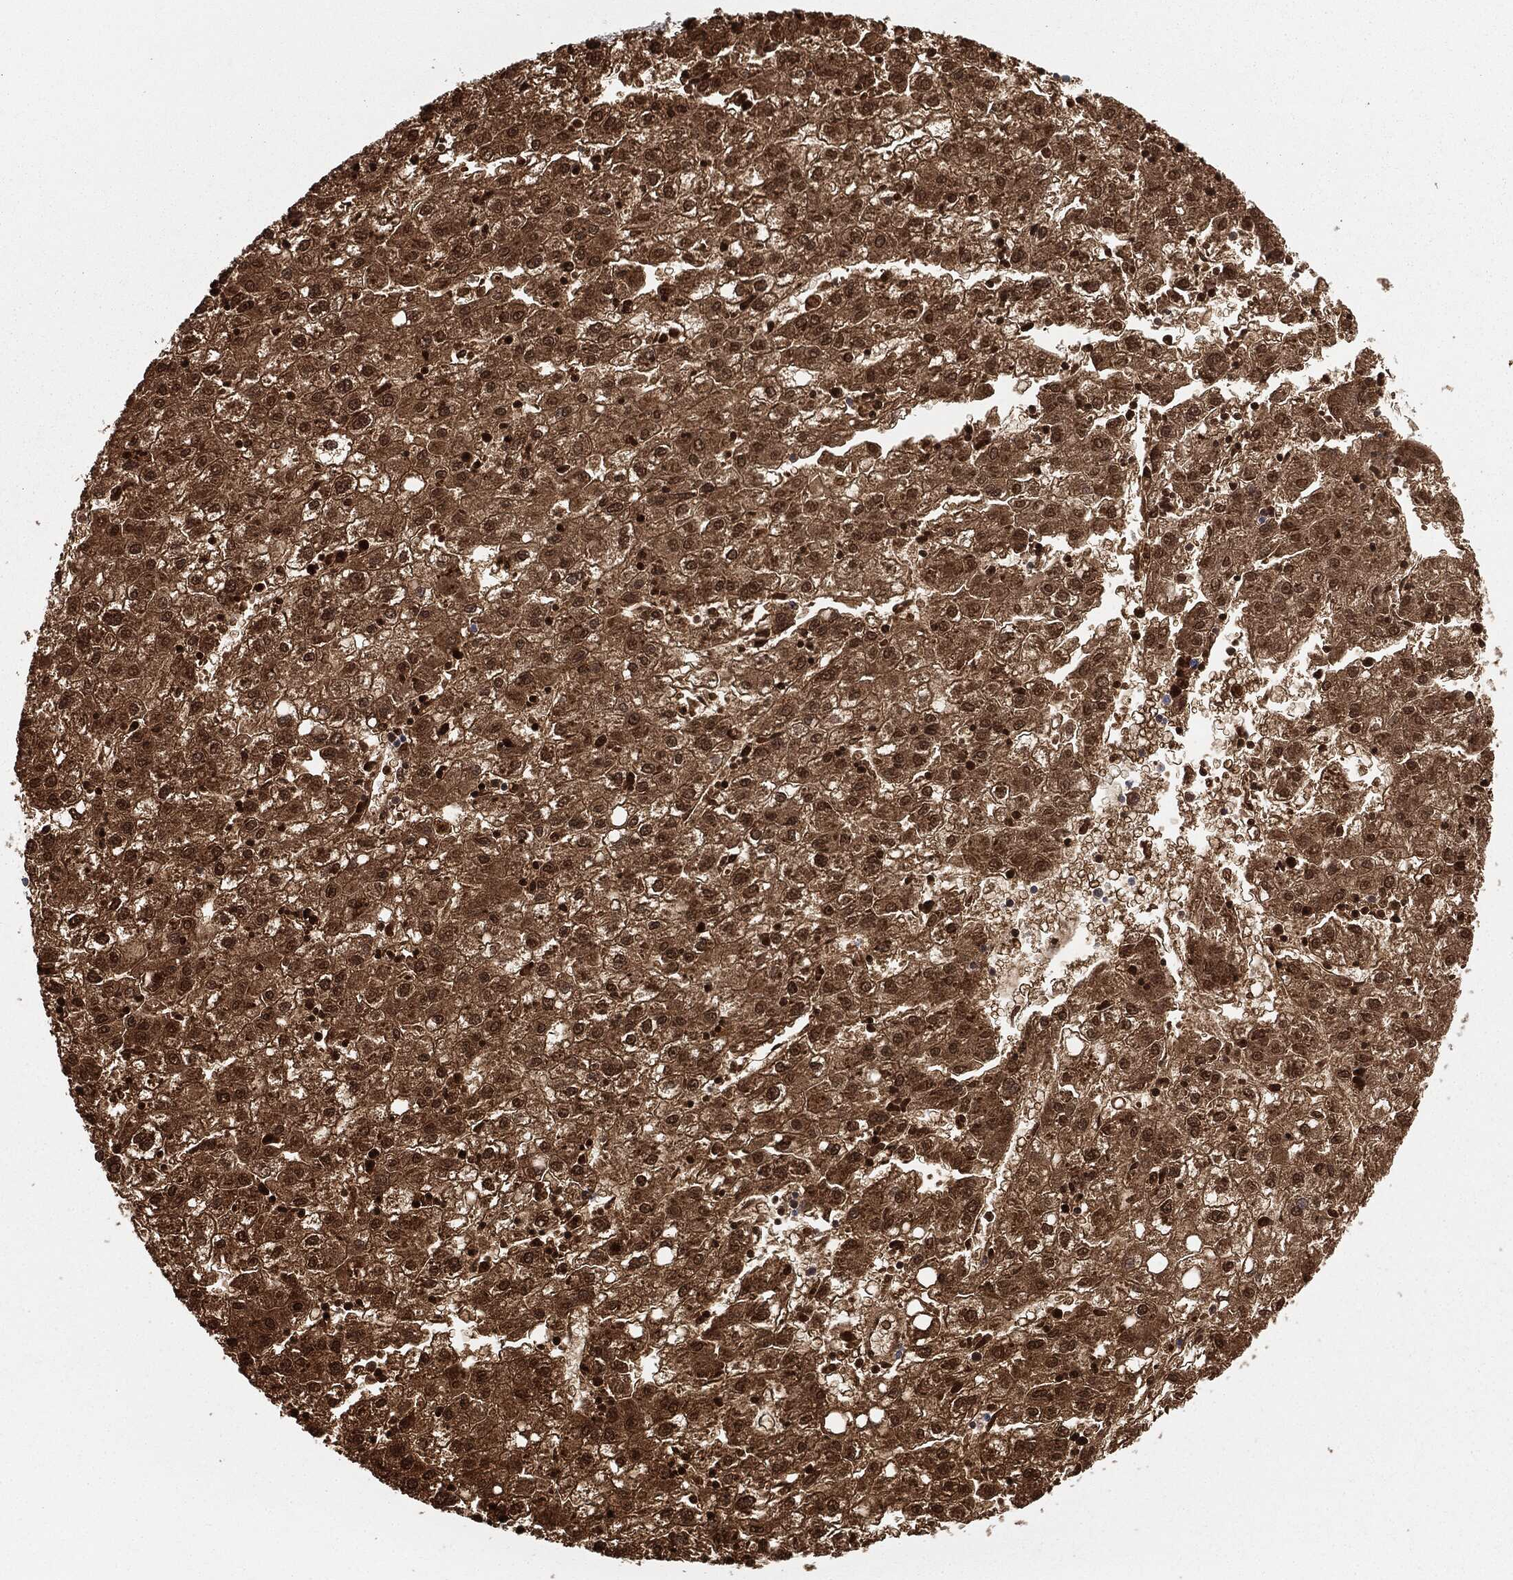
{"staining": {"intensity": "strong", "quantity": "25%-75%", "location": "cytoplasmic/membranous,nuclear"}, "tissue": "liver cancer", "cell_type": "Tumor cells", "image_type": "cancer", "snomed": [{"axis": "morphology", "description": "Carcinoma, Hepatocellular, NOS"}, {"axis": "topography", "description": "Liver"}], "caption": "Liver cancer (hepatocellular carcinoma) stained for a protein (brown) demonstrates strong cytoplasmic/membranous and nuclear positive expression in about 25%-75% of tumor cells.", "gene": "ALDOB", "patient": {"sex": "male", "age": 72}}